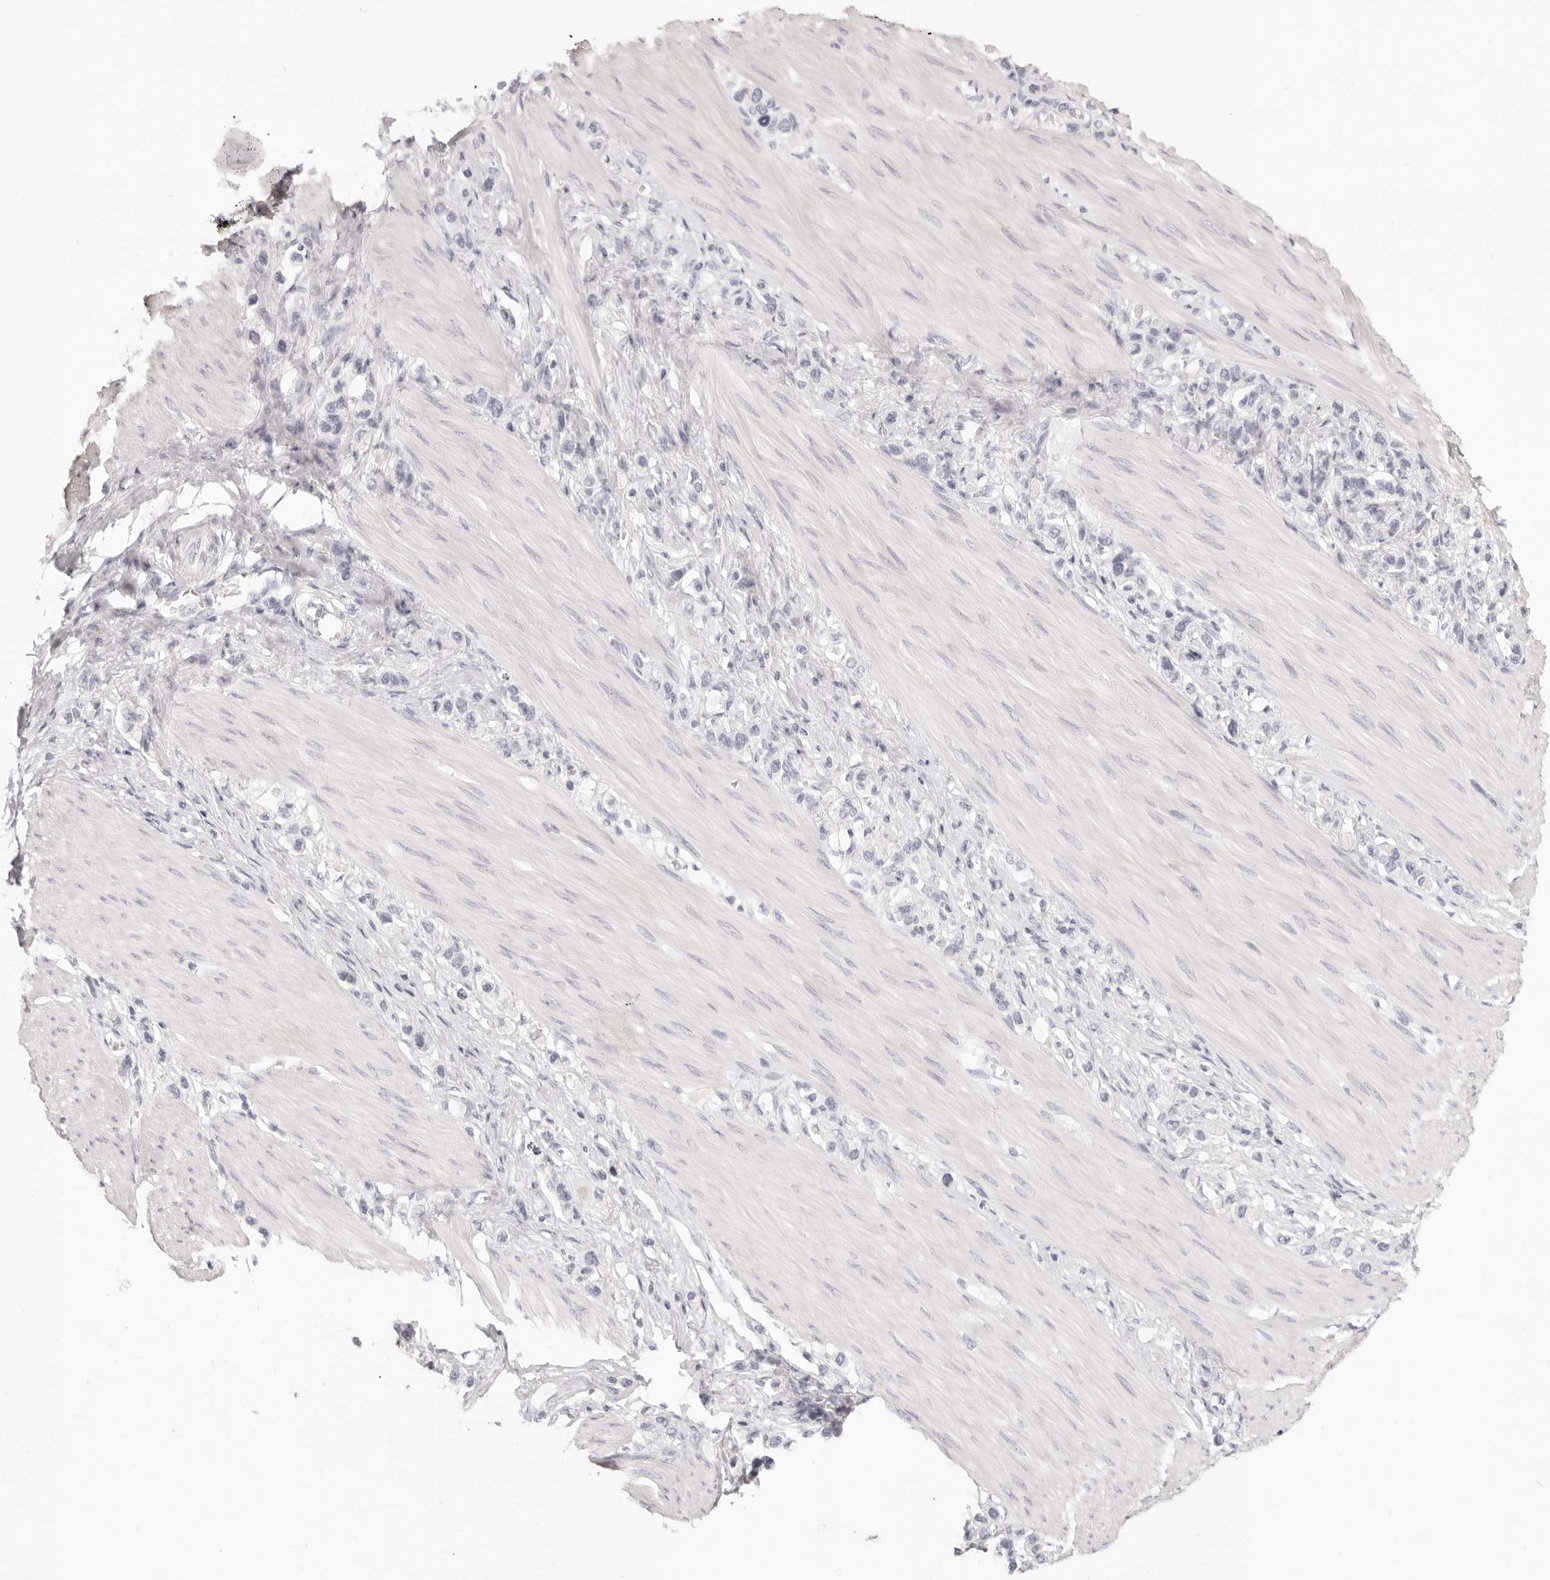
{"staining": {"intensity": "negative", "quantity": "none", "location": "none"}, "tissue": "stomach cancer", "cell_type": "Tumor cells", "image_type": "cancer", "snomed": [{"axis": "morphology", "description": "Adenocarcinoma, NOS"}, {"axis": "topography", "description": "Stomach"}], "caption": "Immunohistochemical staining of human adenocarcinoma (stomach) demonstrates no significant staining in tumor cells. (DAB (3,3'-diaminobenzidine) IHC visualized using brightfield microscopy, high magnification).", "gene": "FABP1", "patient": {"sex": "female", "age": 65}}